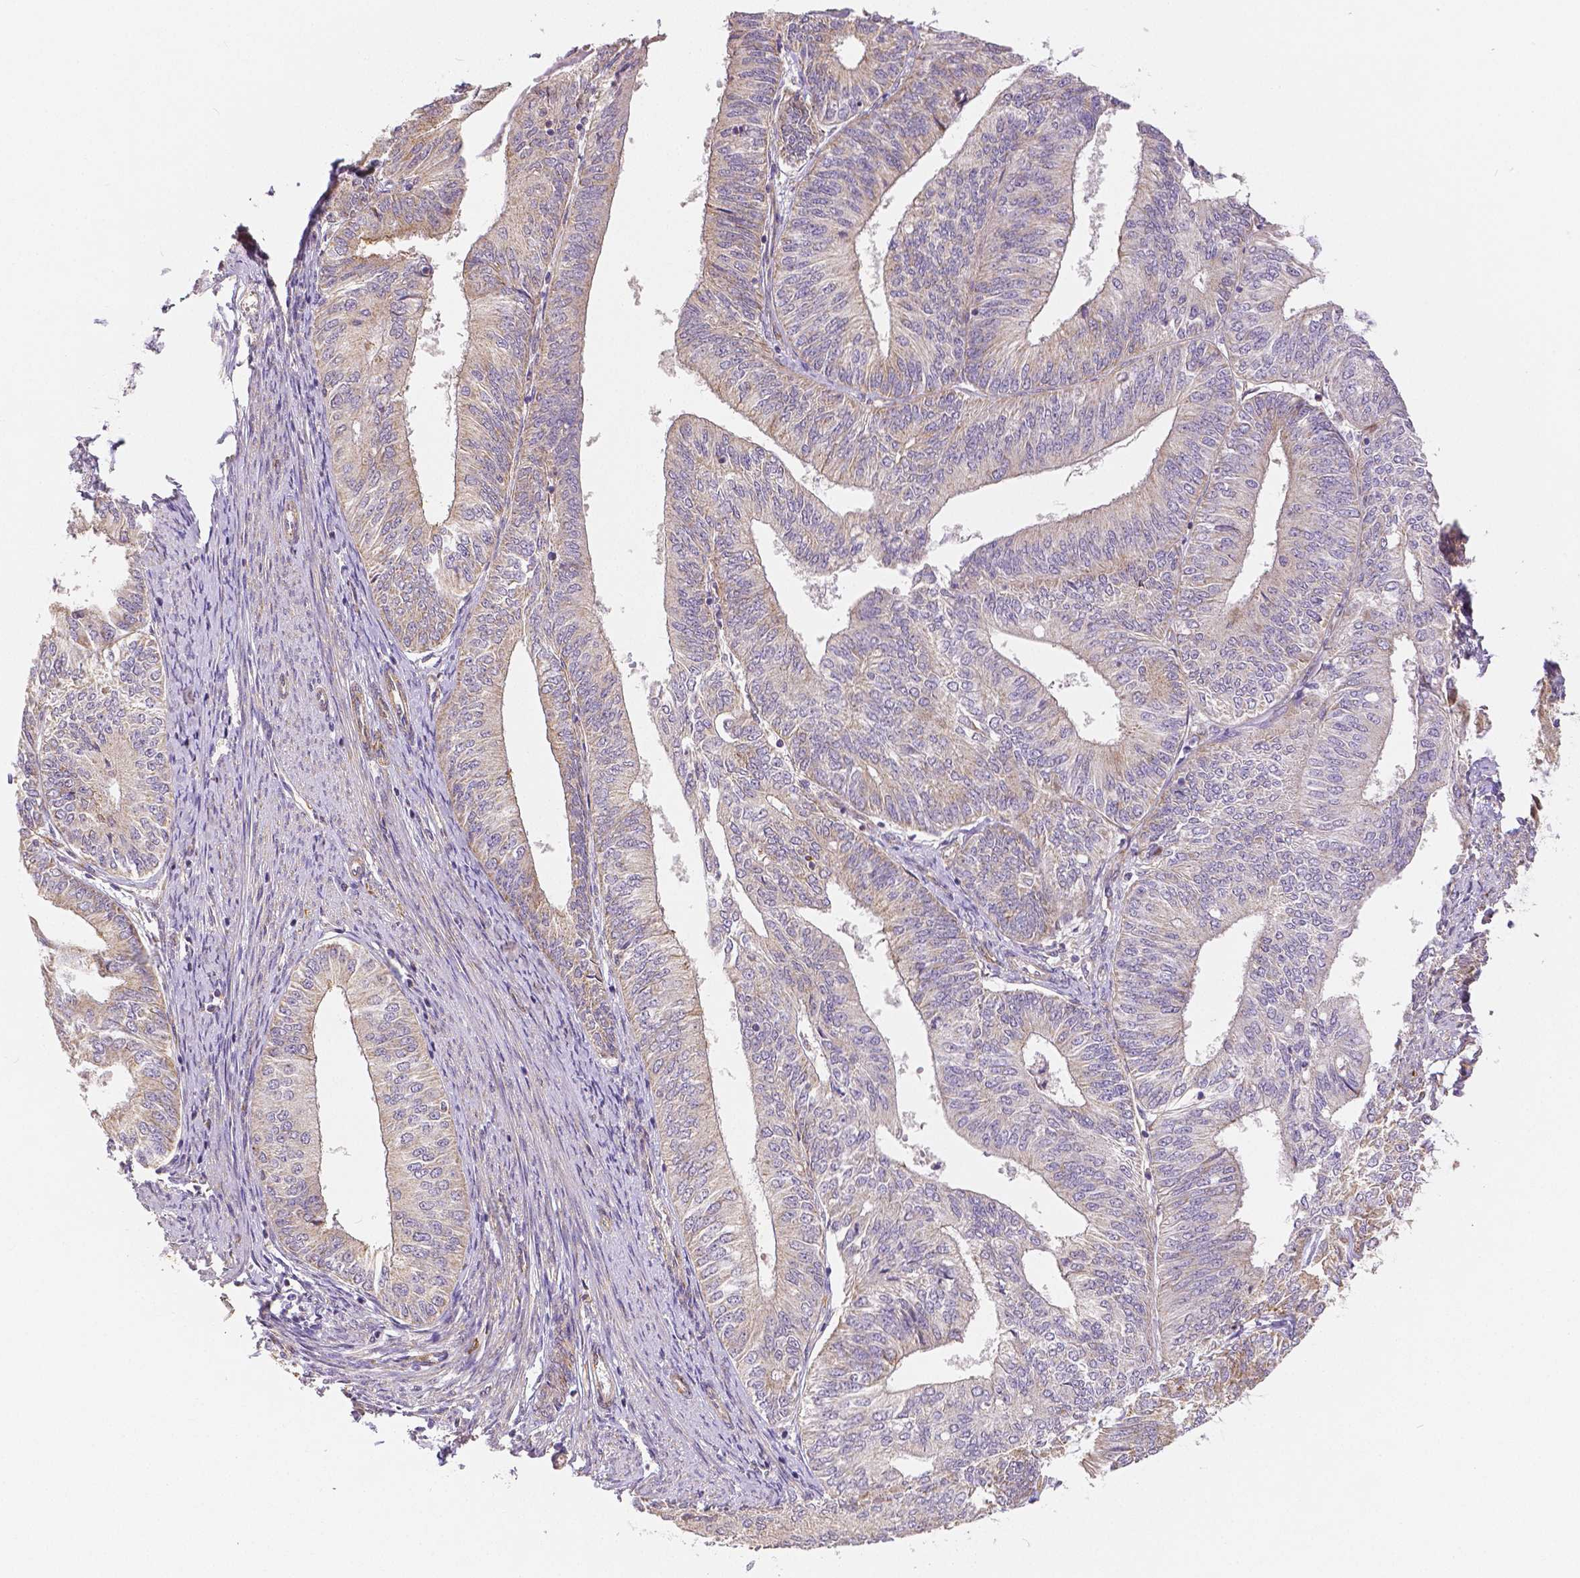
{"staining": {"intensity": "weak", "quantity": "<25%", "location": "cytoplasmic/membranous"}, "tissue": "endometrial cancer", "cell_type": "Tumor cells", "image_type": "cancer", "snomed": [{"axis": "morphology", "description": "Adenocarcinoma, NOS"}, {"axis": "topography", "description": "Endometrium"}], "caption": "Endometrial adenocarcinoma stained for a protein using IHC exhibits no expression tumor cells.", "gene": "RHOT1", "patient": {"sex": "female", "age": 58}}